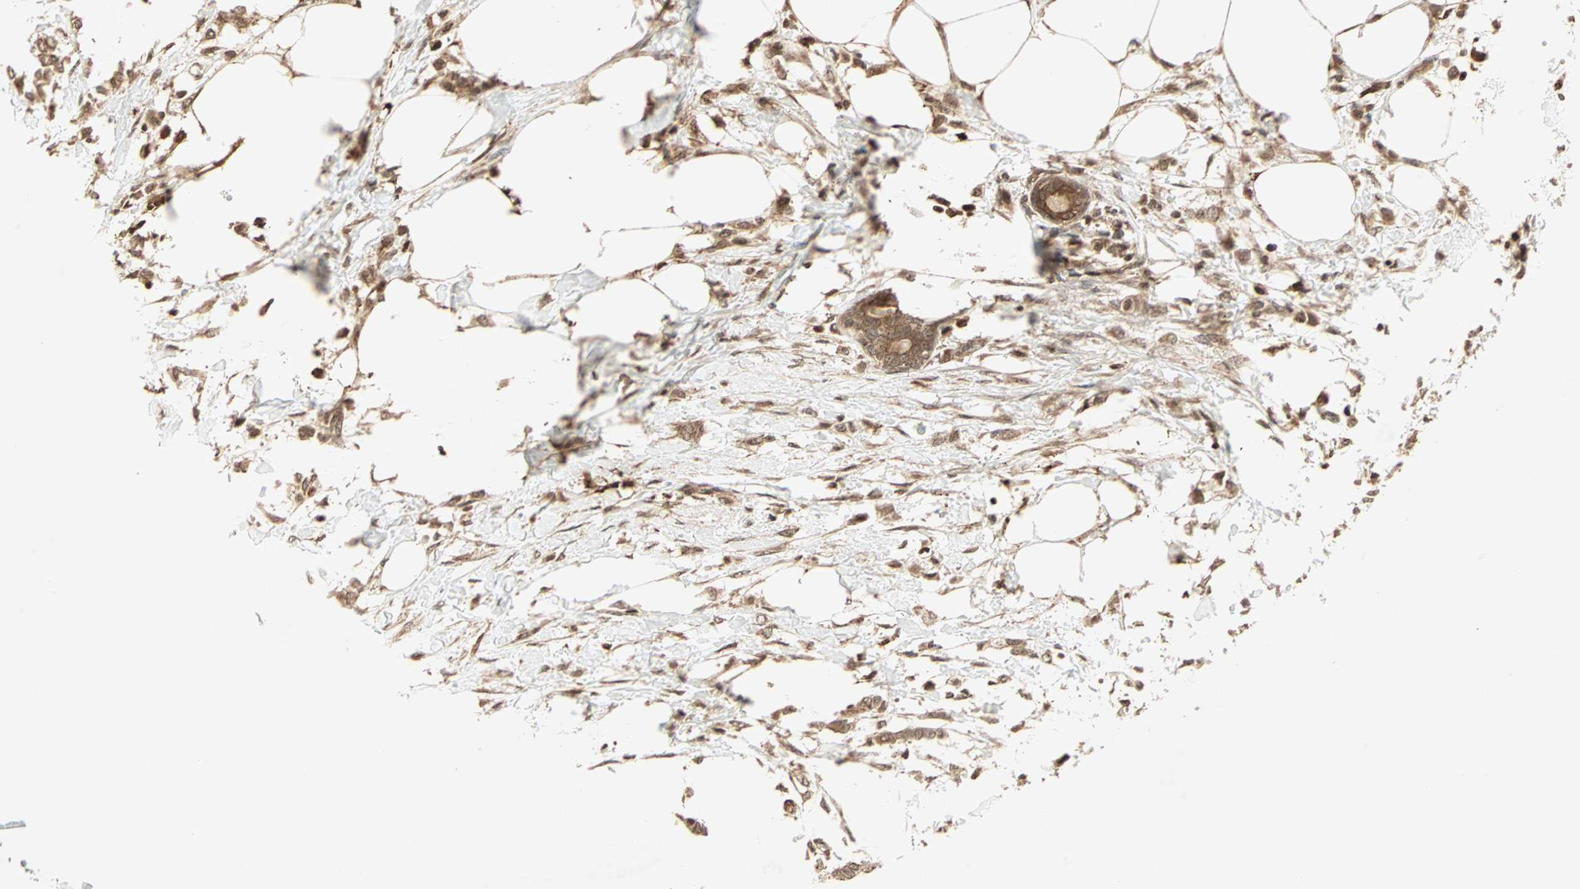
{"staining": {"intensity": "moderate", "quantity": ">75%", "location": "cytoplasmic/membranous"}, "tissue": "breast cancer", "cell_type": "Tumor cells", "image_type": "cancer", "snomed": [{"axis": "morphology", "description": "Lobular carcinoma, in situ"}, {"axis": "morphology", "description": "Lobular carcinoma"}, {"axis": "topography", "description": "Breast"}], "caption": "Tumor cells show moderate cytoplasmic/membranous staining in approximately >75% of cells in breast lobular carcinoma.", "gene": "RFFL", "patient": {"sex": "female", "age": 41}}